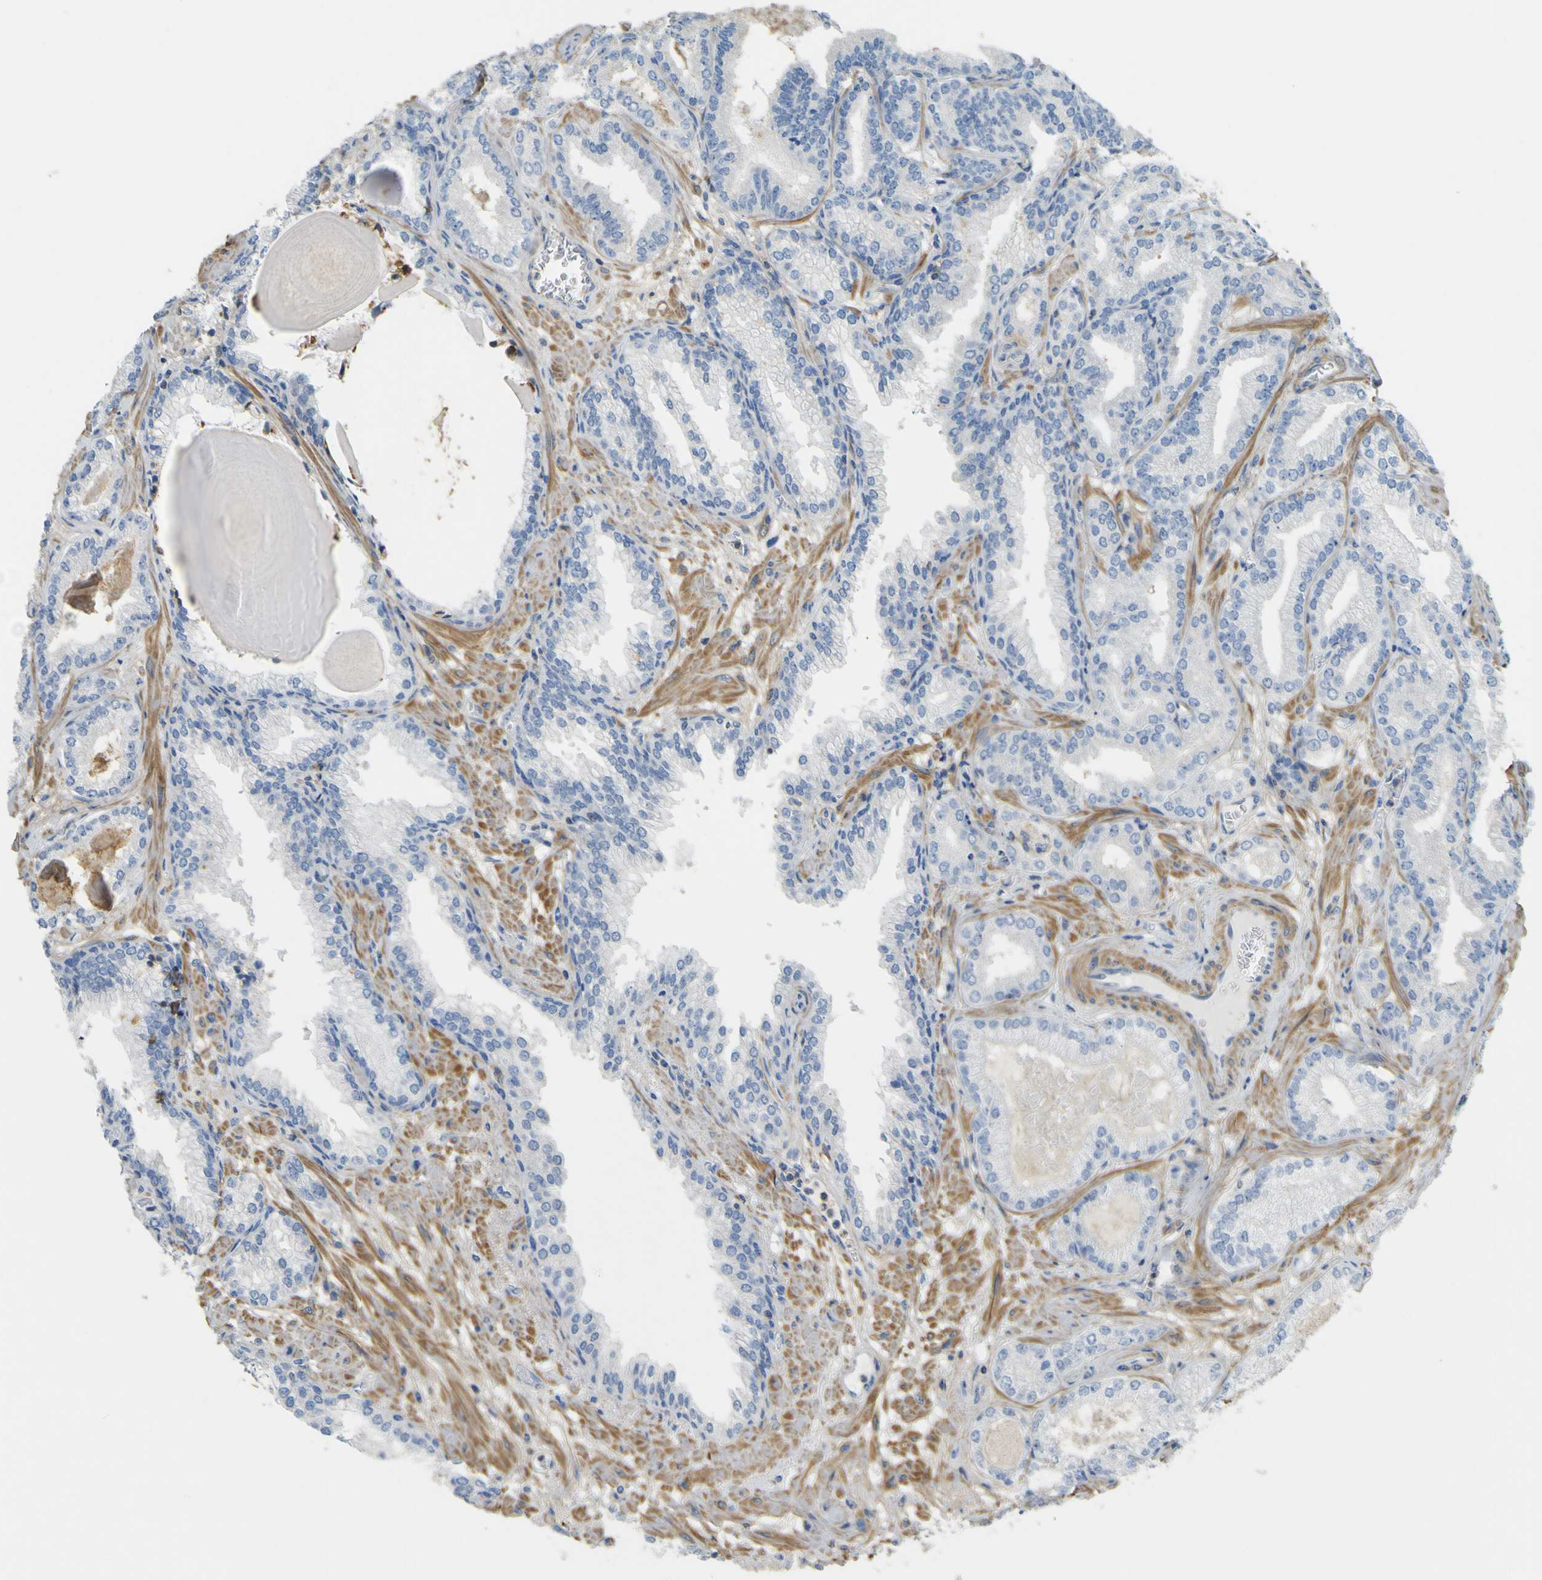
{"staining": {"intensity": "negative", "quantity": "none", "location": "none"}, "tissue": "prostate cancer", "cell_type": "Tumor cells", "image_type": "cancer", "snomed": [{"axis": "morphology", "description": "Adenocarcinoma, Low grade"}, {"axis": "topography", "description": "Prostate"}], "caption": "There is no significant positivity in tumor cells of prostate adenocarcinoma (low-grade).", "gene": "OGN", "patient": {"sex": "male", "age": 59}}